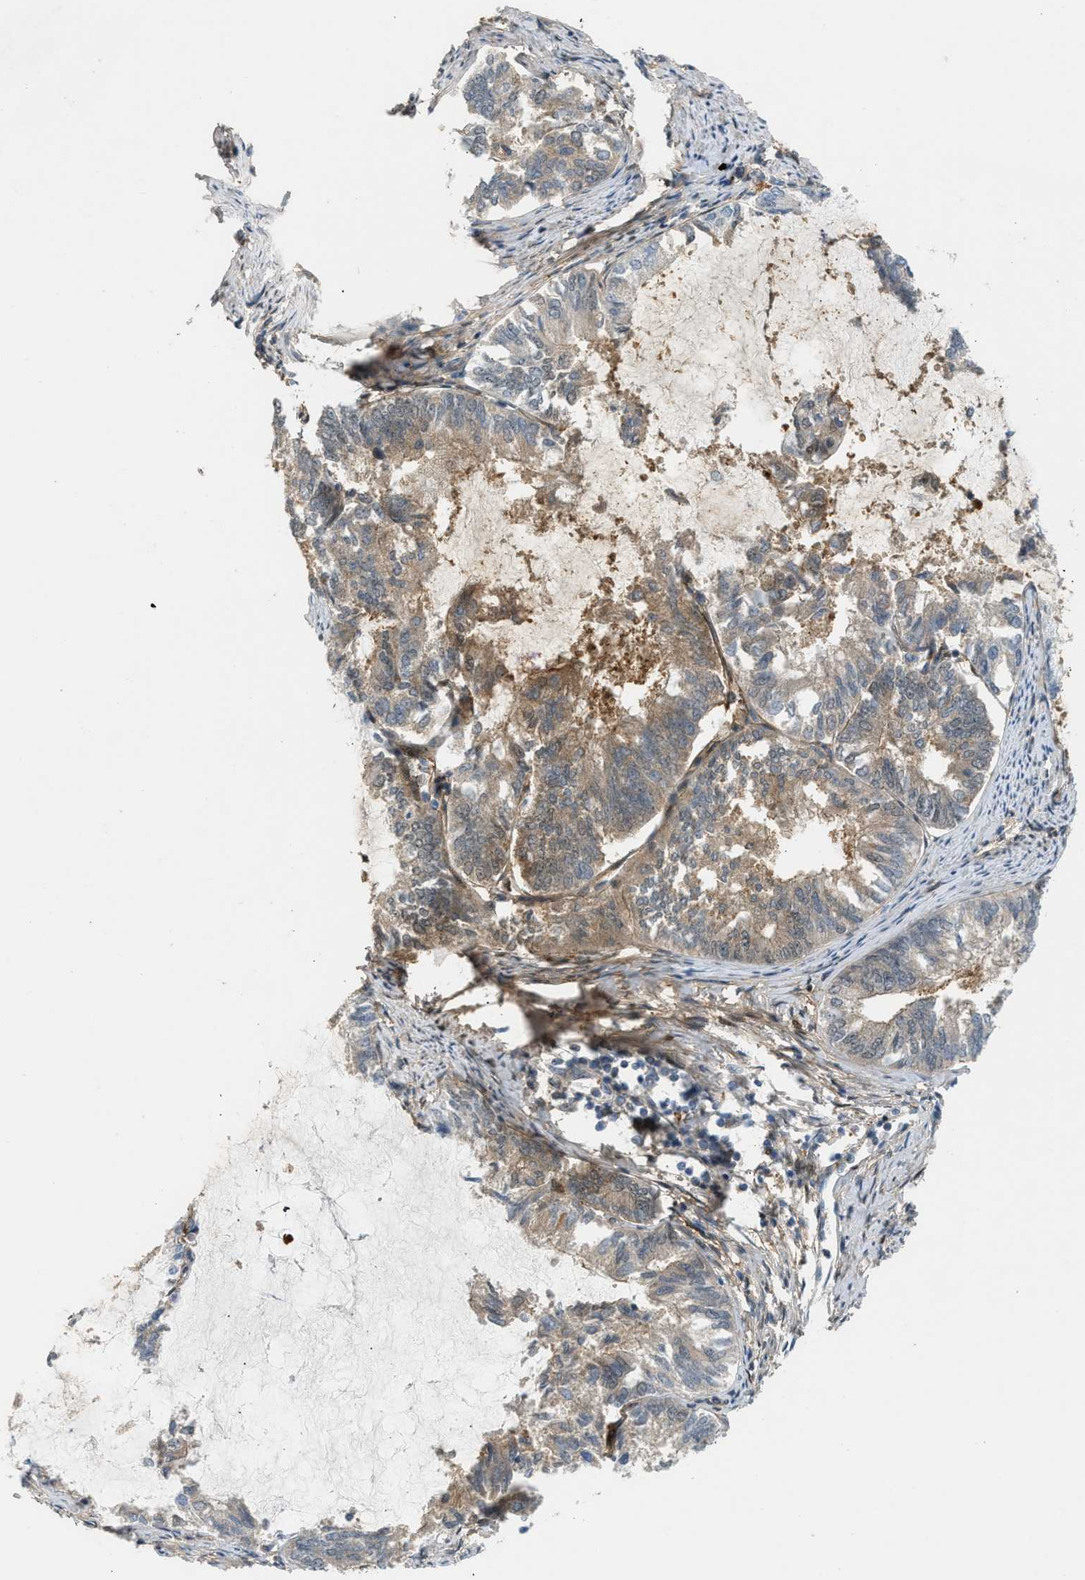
{"staining": {"intensity": "moderate", "quantity": ">75%", "location": "cytoplasmic/membranous"}, "tissue": "endometrial cancer", "cell_type": "Tumor cells", "image_type": "cancer", "snomed": [{"axis": "morphology", "description": "Adenocarcinoma, NOS"}, {"axis": "topography", "description": "Endometrium"}], "caption": "A photomicrograph showing moderate cytoplasmic/membranous staining in about >75% of tumor cells in endometrial cancer (adenocarcinoma), as visualized by brown immunohistochemical staining.", "gene": "EDNRA", "patient": {"sex": "female", "age": 86}}